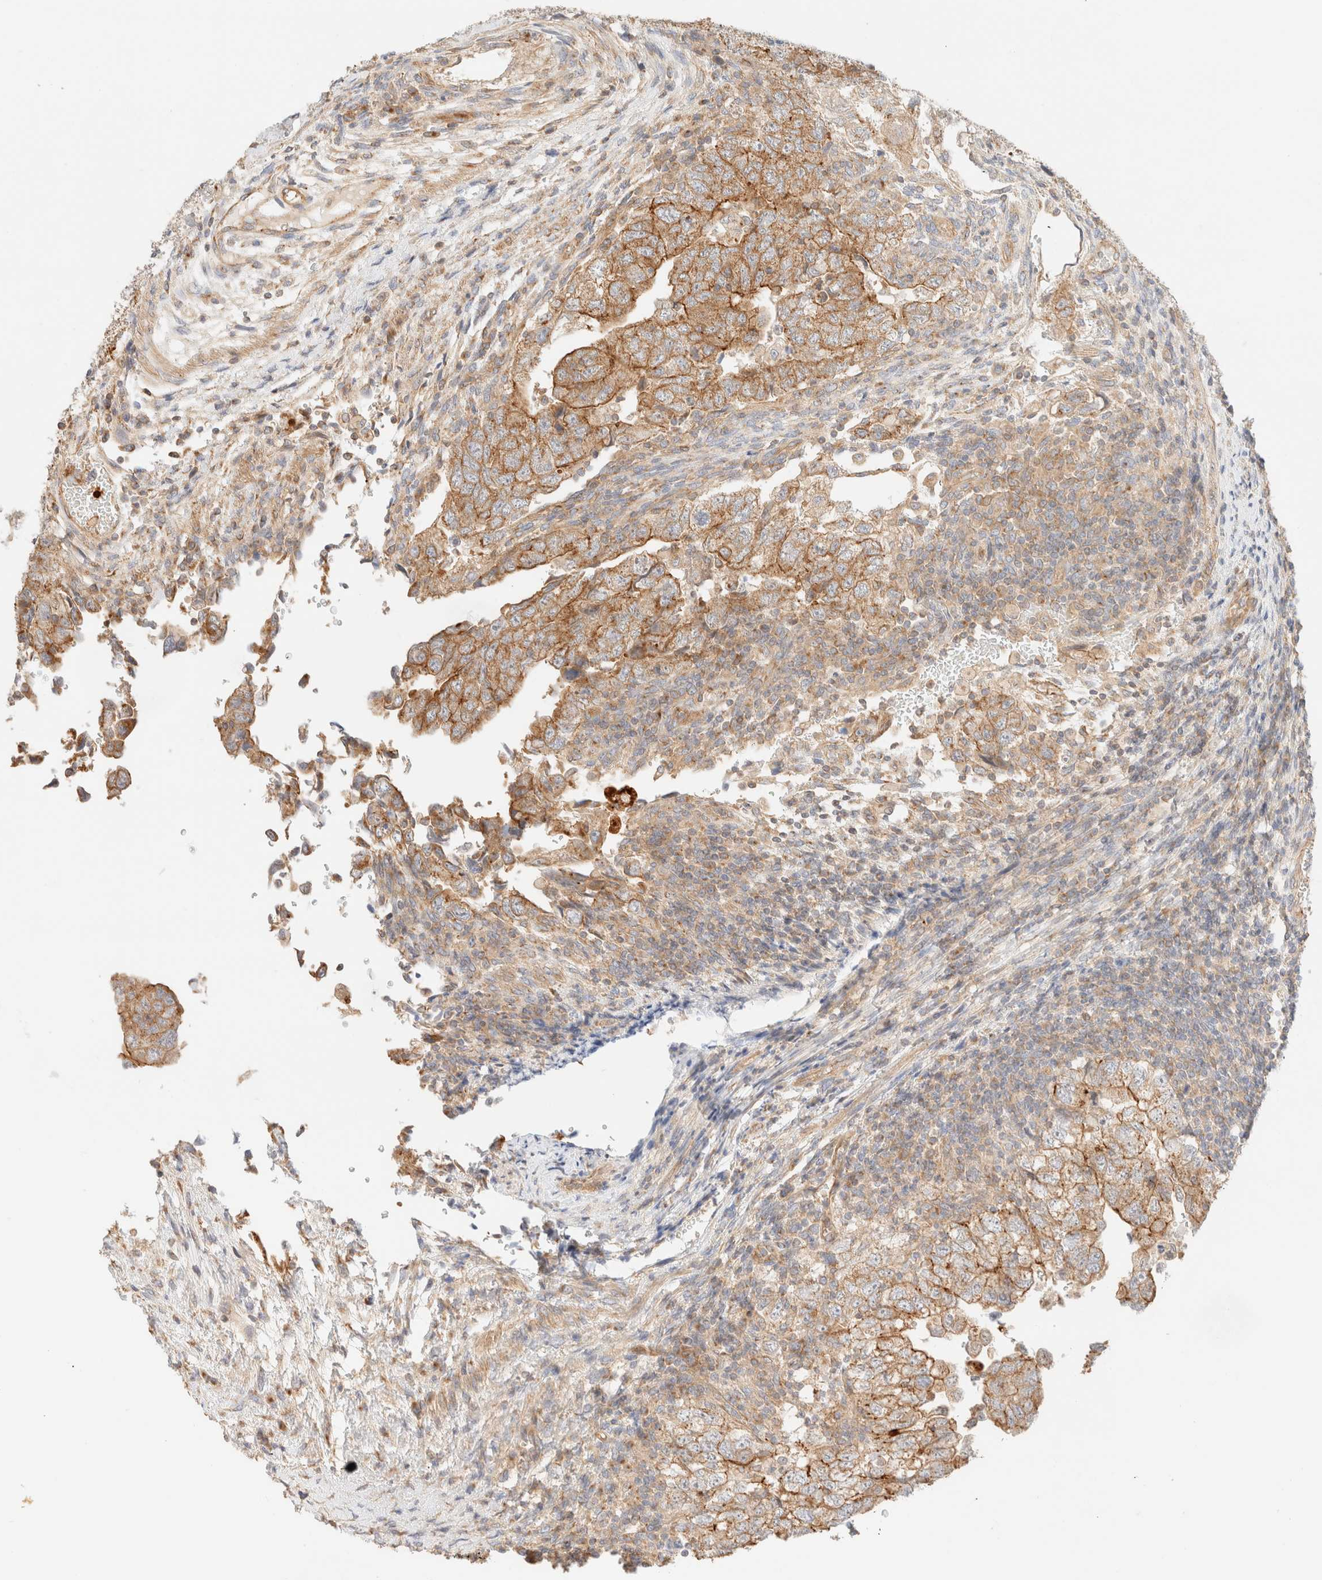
{"staining": {"intensity": "moderate", "quantity": ">75%", "location": "cytoplasmic/membranous"}, "tissue": "testis cancer", "cell_type": "Tumor cells", "image_type": "cancer", "snomed": [{"axis": "morphology", "description": "Normal tissue, NOS"}, {"axis": "morphology", "description": "Carcinoma, Embryonal, NOS"}, {"axis": "topography", "description": "Testis"}], "caption": "A brown stain highlights moderate cytoplasmic/membranous staining of a protein in human embryonal carcinoma (testis) tumor cells.", "gene": "MYO10", "patient": {"sex": "male", "age": 36}}